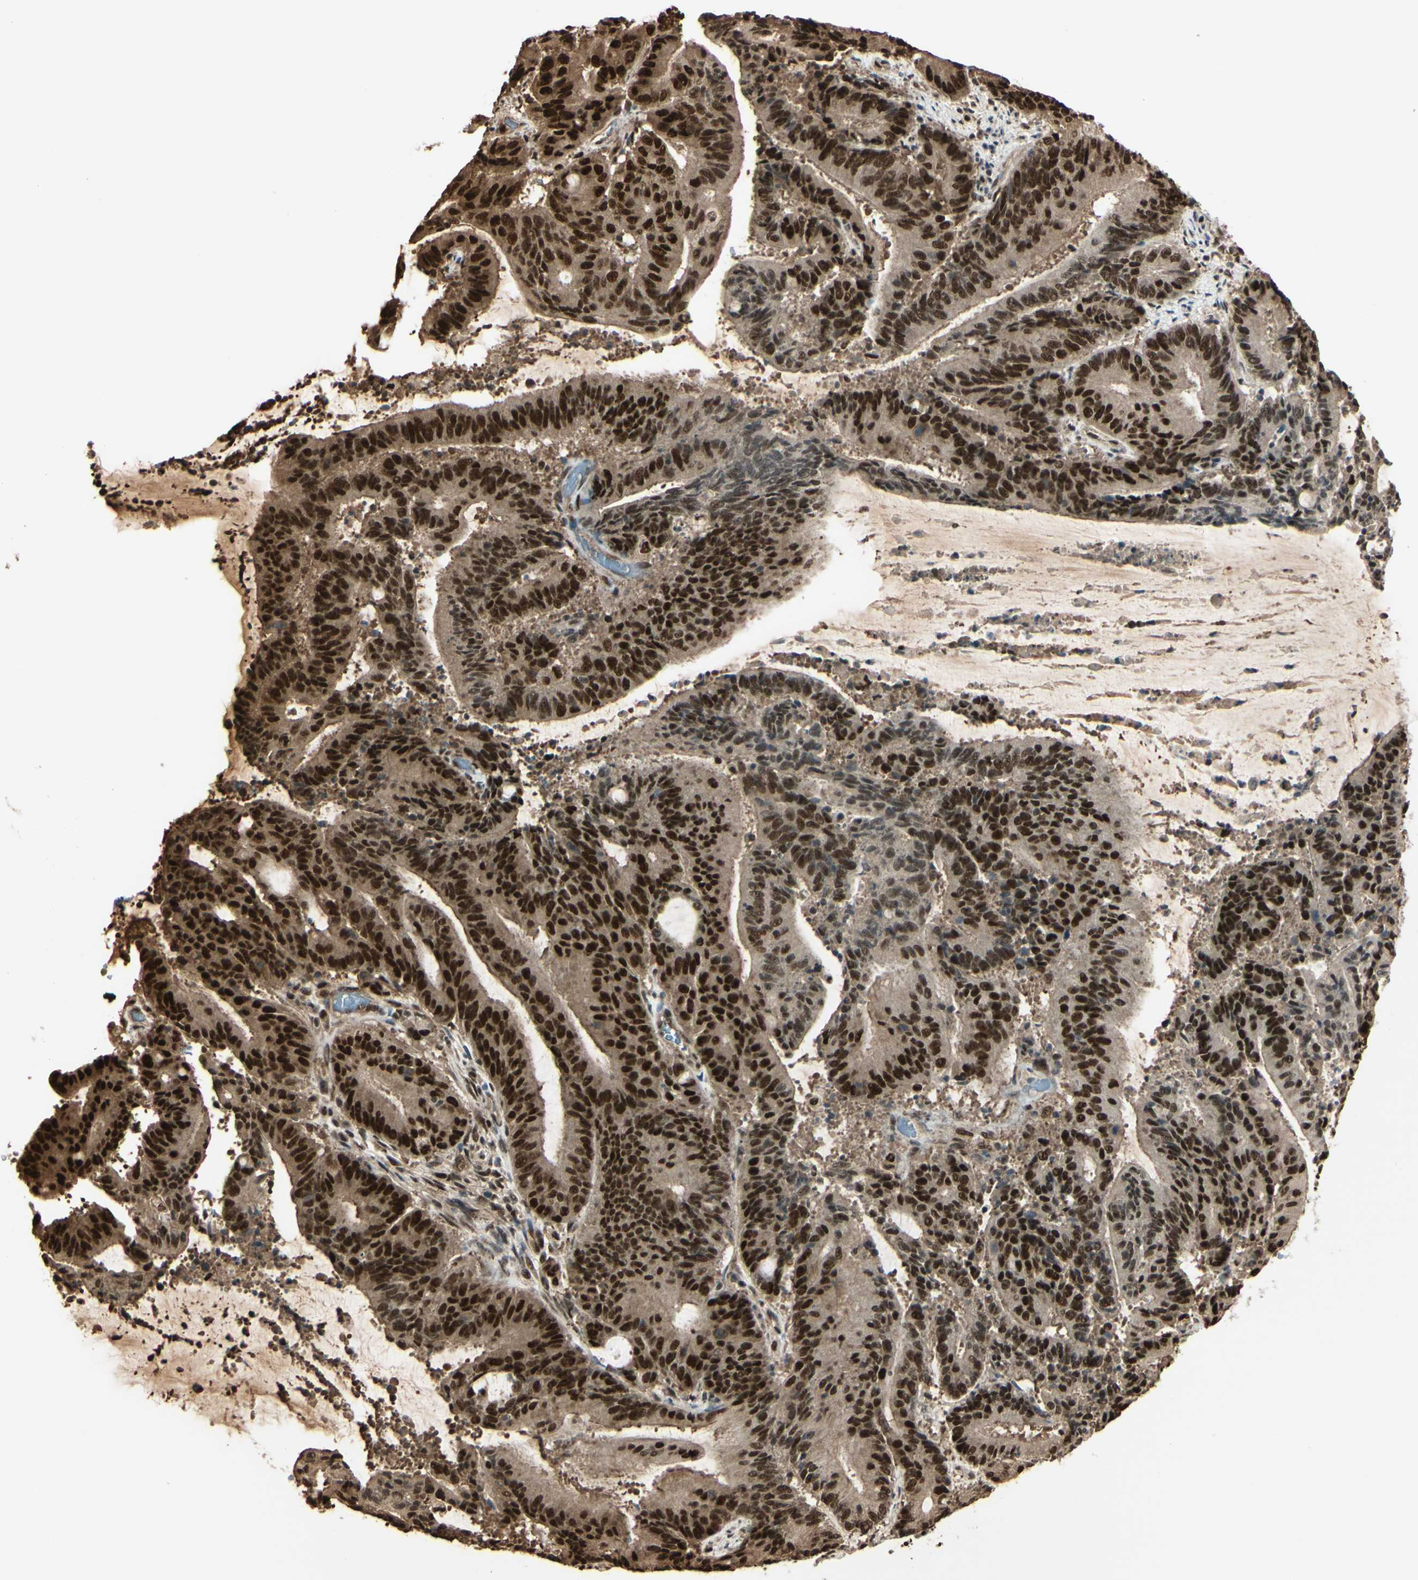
{"staining": {"intensity": "strong", "quantity": ">75%", "location": "cytoplasmic/membranous,nuclear"}, "tissue": "liver cancer", "cell_type": "Tumor cells", "image_type": "cancer", "snomed": [{"axis": "morphology", "description": "Cholangiocarcinoma"}, {"axis": "topography", "description": "Liver"}], "caption": "Tumor cells demonstrate high levels of strong cytoplasmic/membranous and nuclear staining in approximately >75% of cells in human liver cholangiocarcinoma.", "gene": "HSF1", "patient": {"sex": "female", "age": 73}}